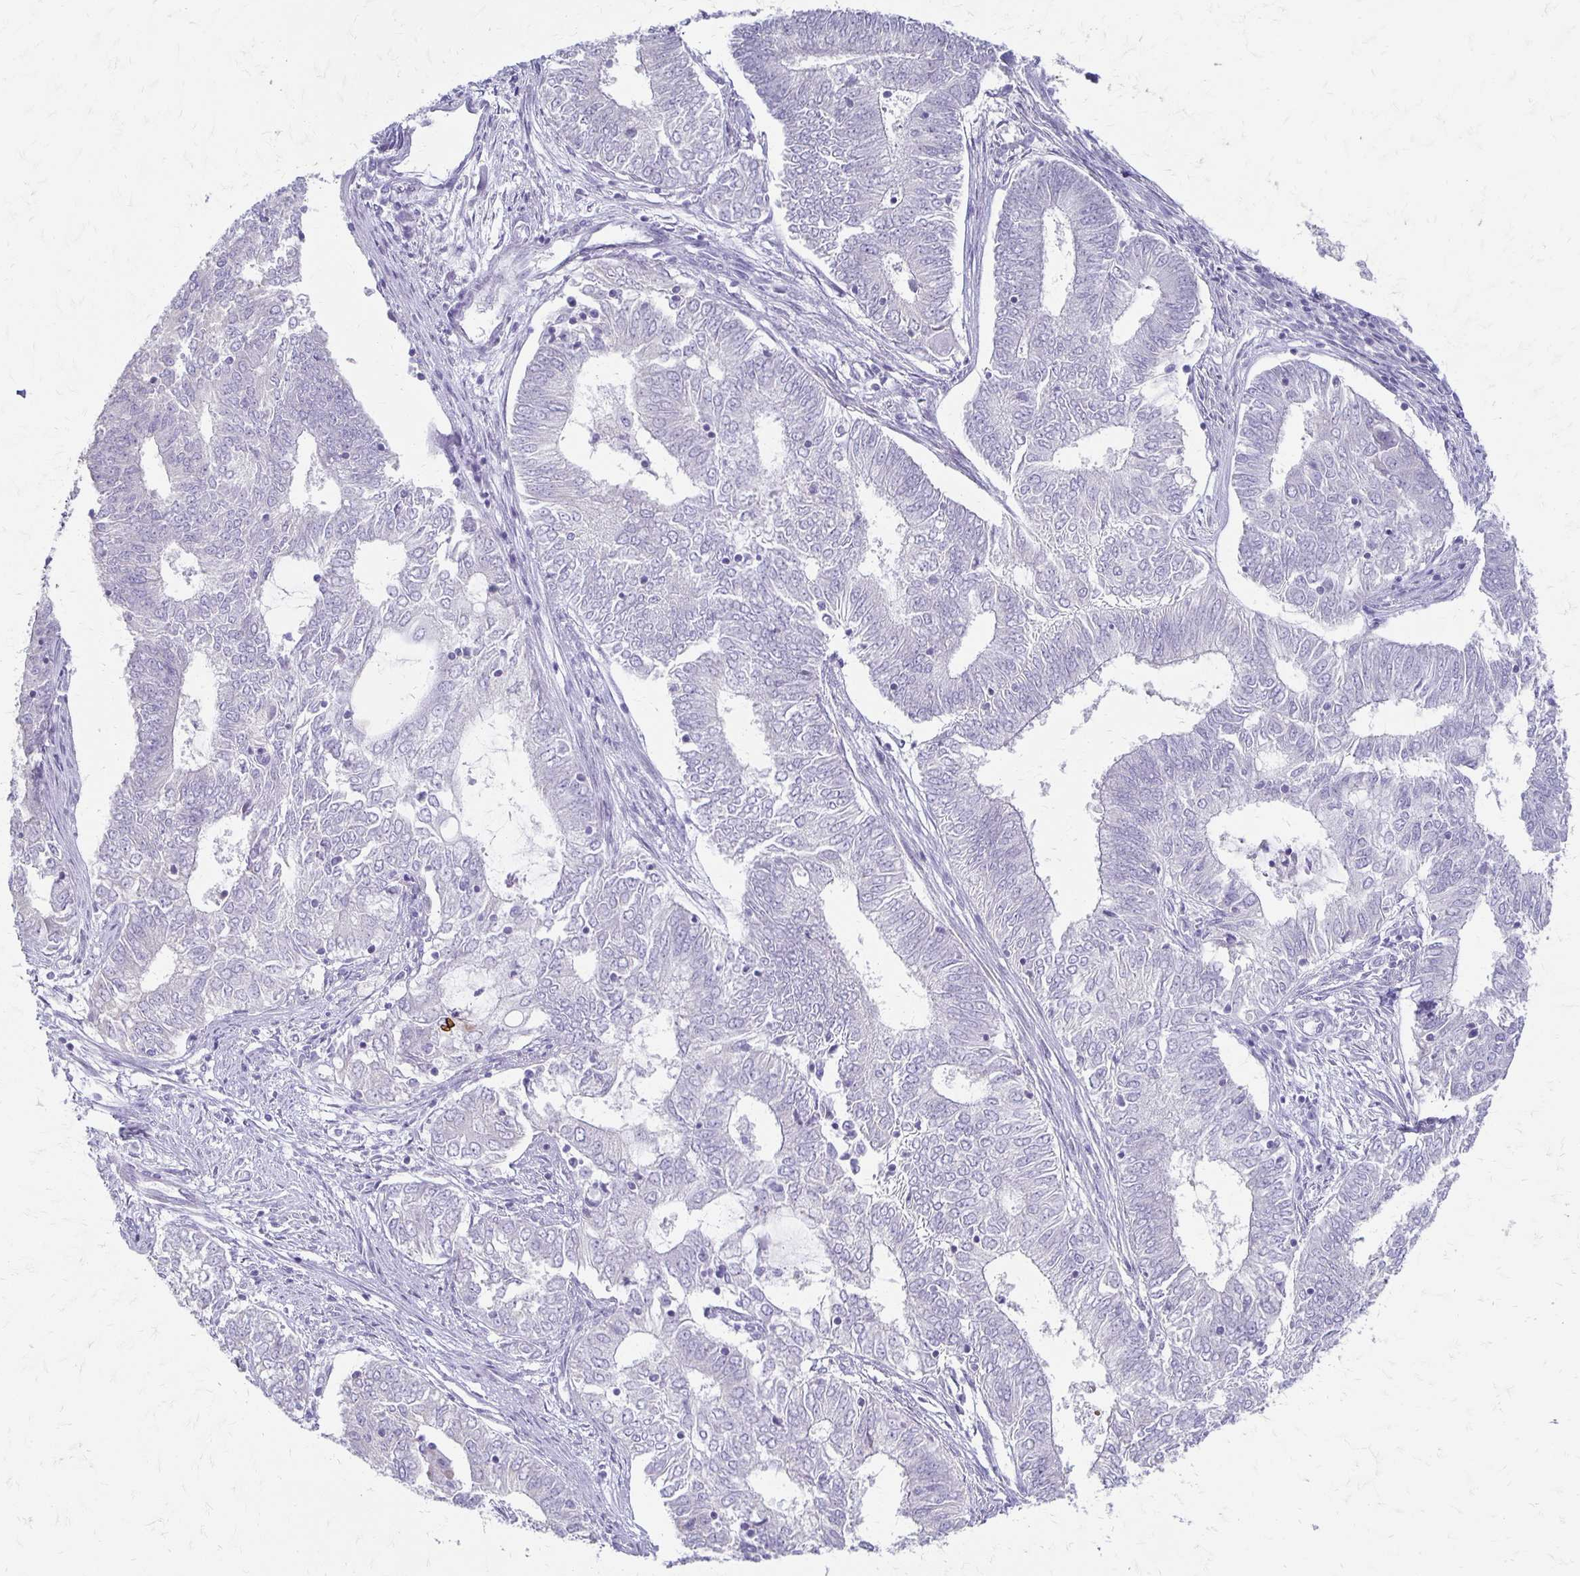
{"staining": {"intensity": "negative", "quantity": "none", "location": "none"}, "tissue": "endometrial cancer", "cell_type": "Tumor cells", "image_type": "cancer", "snomed": [{"axis": "morphology", "description": "Adenocarcinoma, NOS"}, {"axis": "topography", "description": "Endometrium"}], "caption": "Tumor cells show no significant protein positivity in endometrial cancer. (DAB (3,3'-diaminobenzidine) immunohistochemistry, high magnification).", "gene": "IVL", "patient": {"sex": "female", "age": 62}}